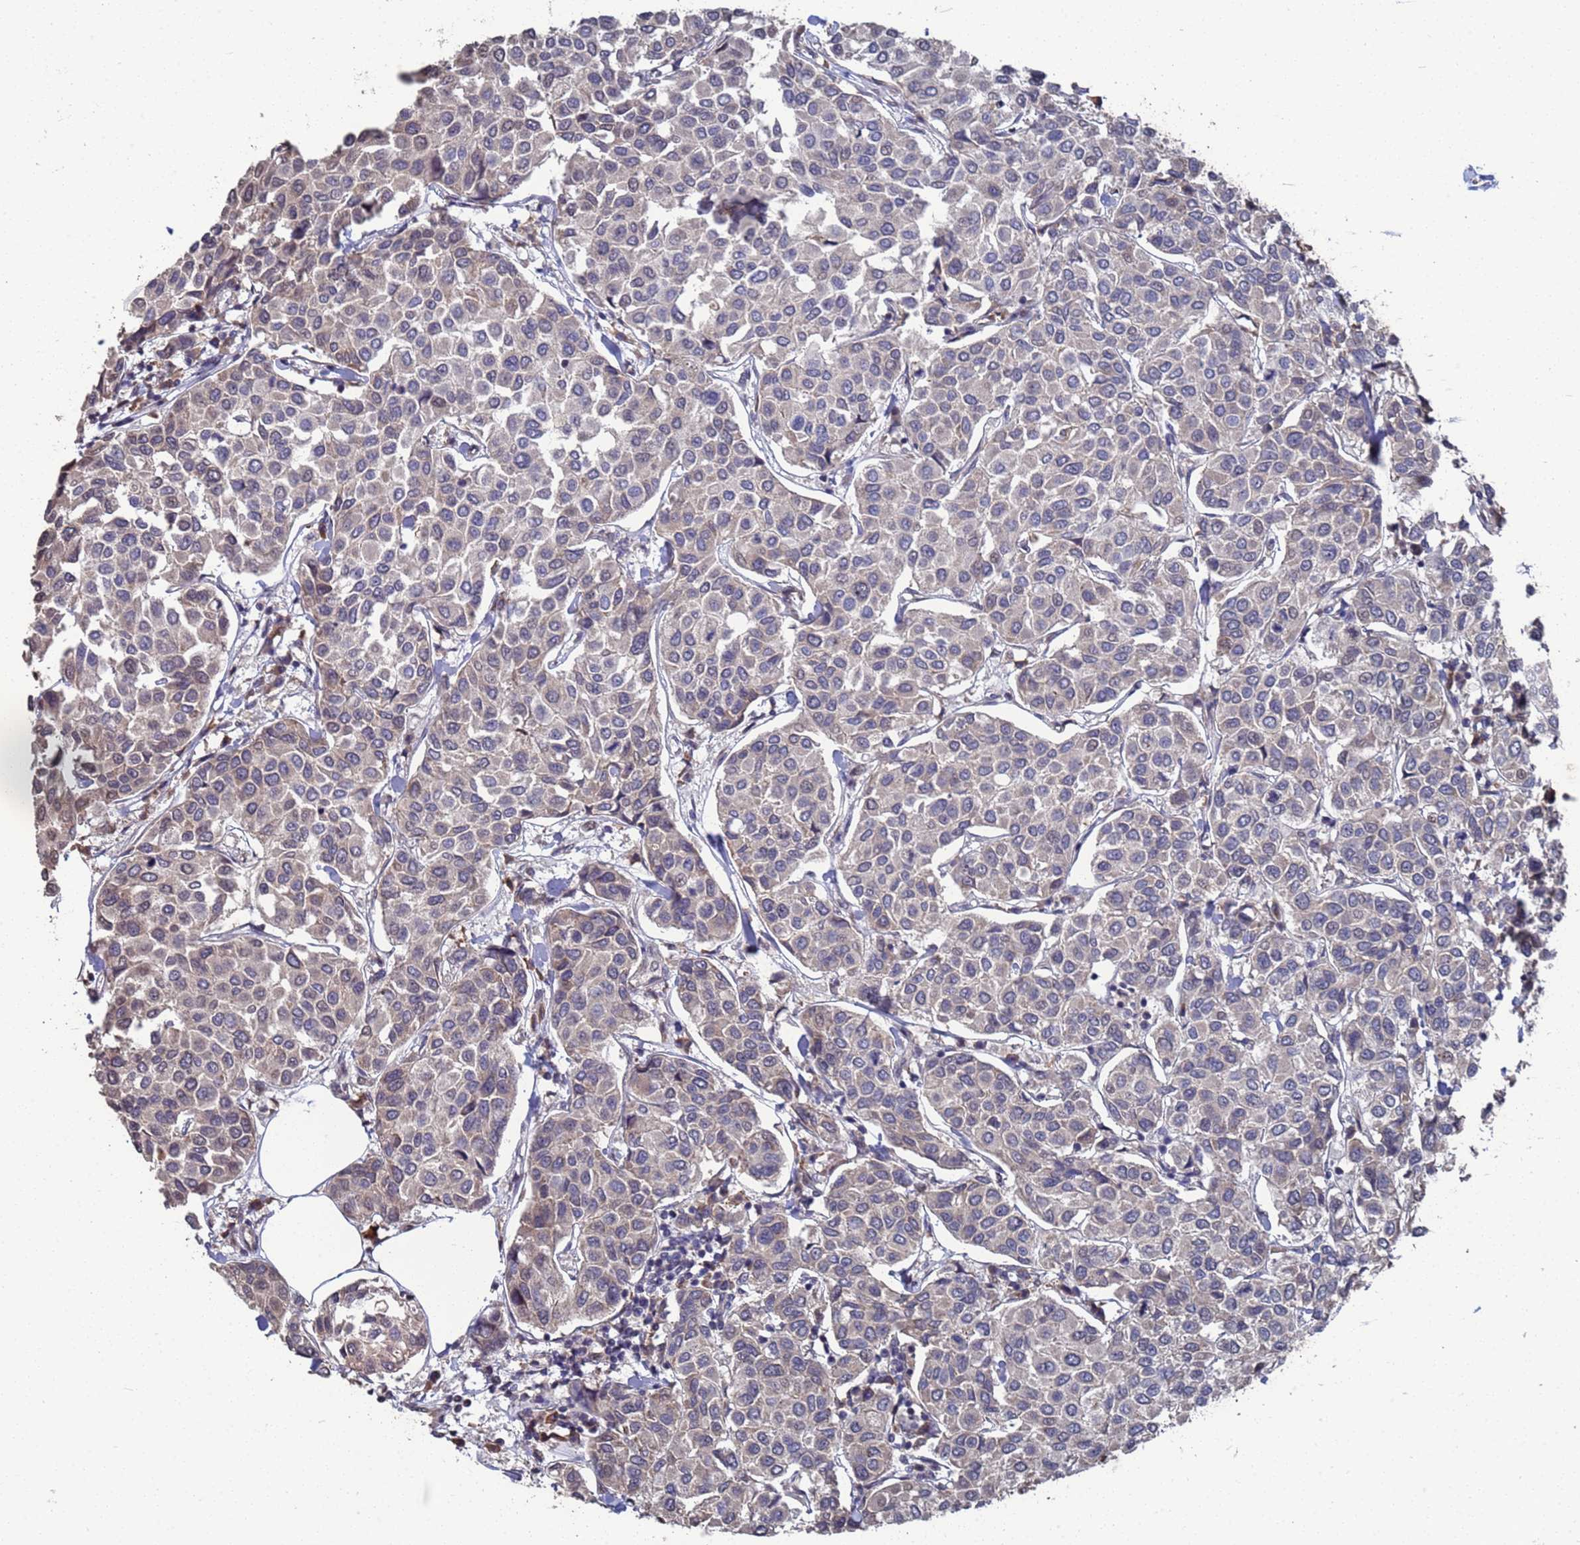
{"staining": {"intensity": "weak", "quantity": "25%-75%", "location": "cytoplasmic/membranous"}, "tissue": "breast cancer", "cell_type": "Tumor cells", "image_type": "cancer", "snomed": [{"axis": "morphology", "description": "Duct carcinoma"}, {"axis": "topography", "description": "Breast"}], "caption": "Immunohistochemical staining of intraductal carcinoma (breast) shows weak cytoplasmic/membranous protein expression in about 25%-75% of tumor cells. (DAB IHC, brown staining for protein, blue staining for nuclei).", "gene": "CFAP119", "patient": {"sex": "female", "age": 55}}